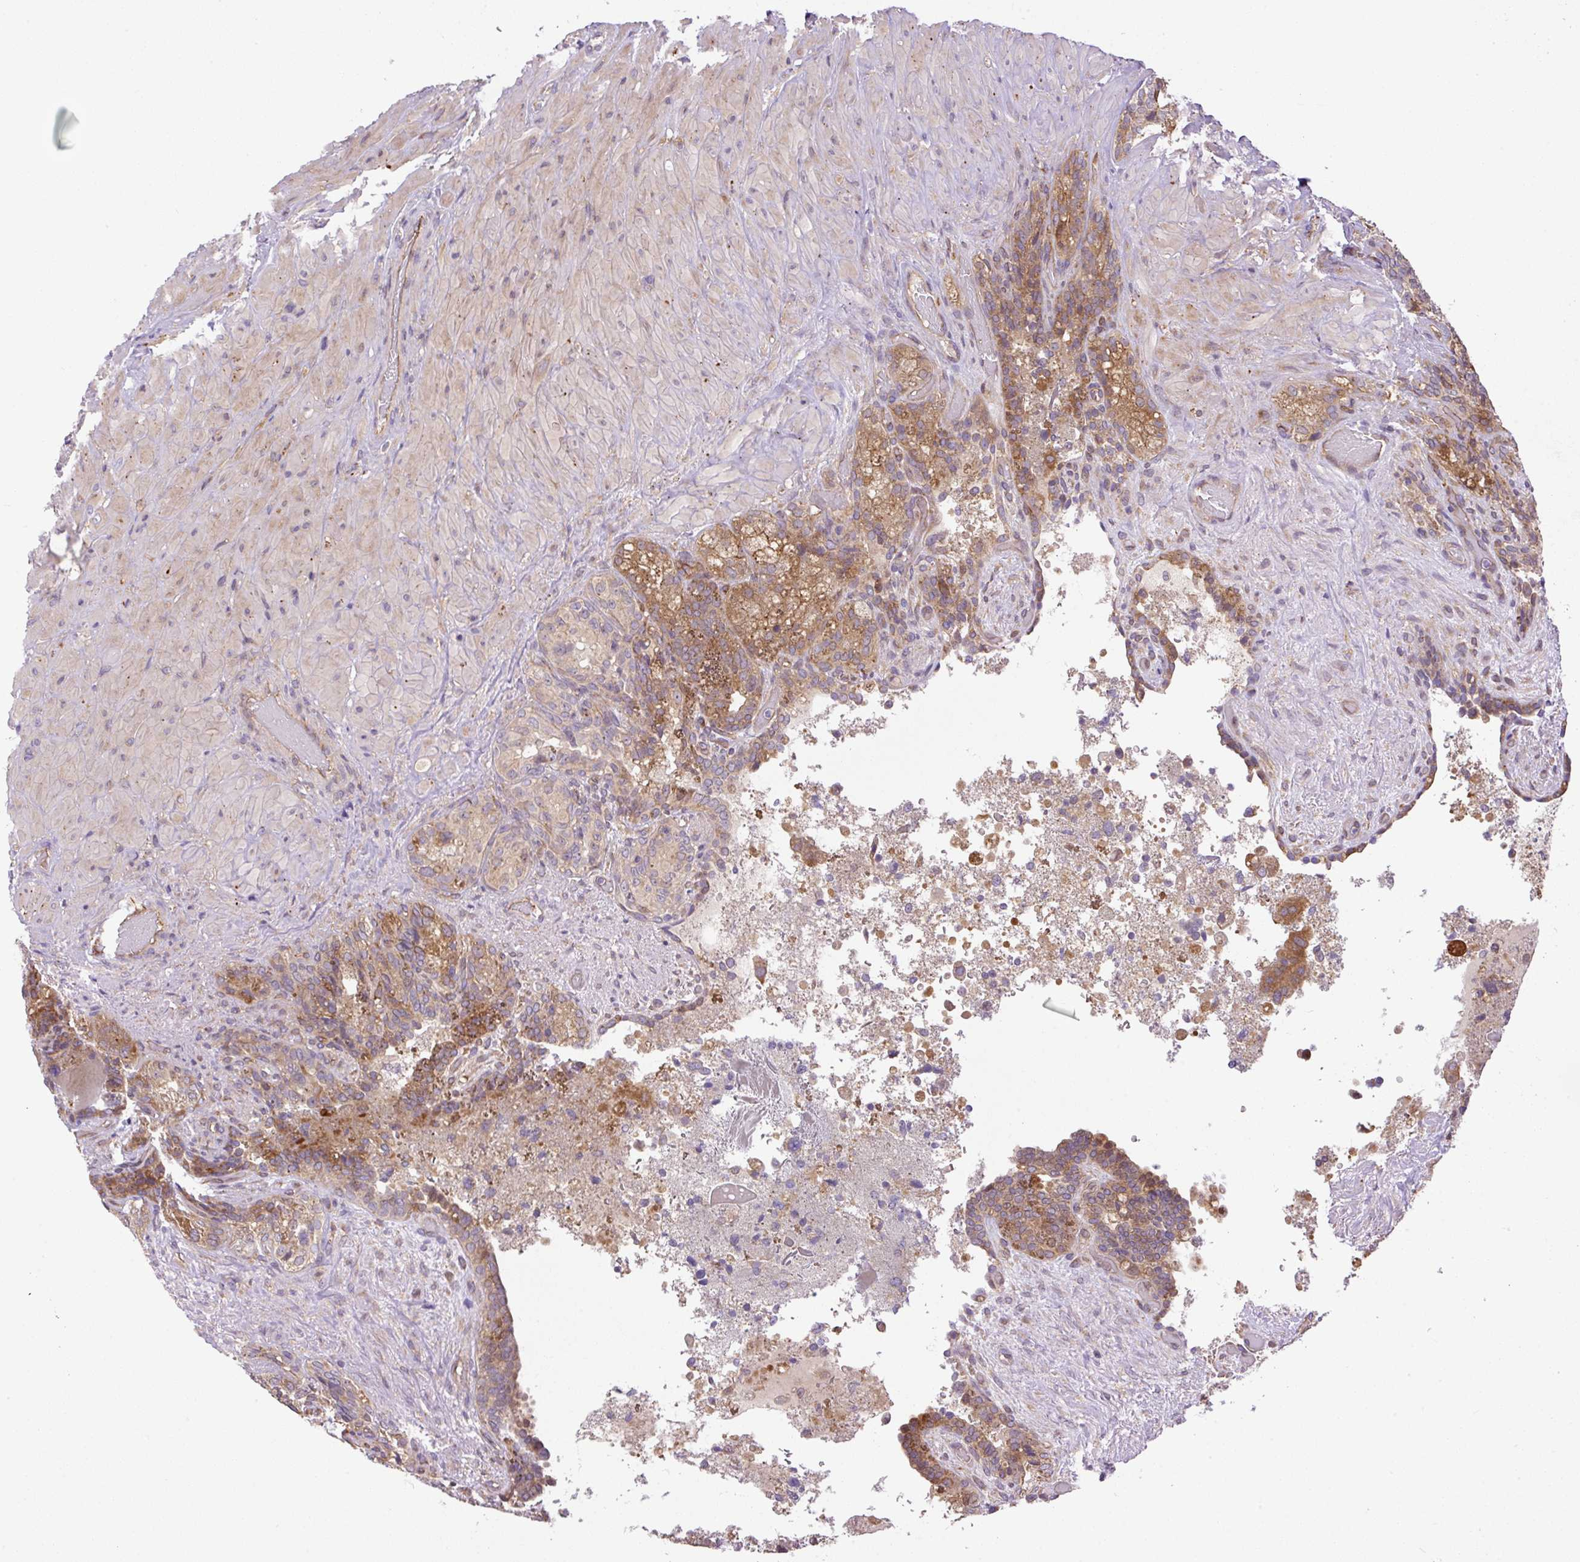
{"staining": {"intensity": "moderate", "quantity": "25%-75%", "location": "cytoplasmic/membranous"}, "tissue": "seminal vesicle", "cell_type": "Glandular cells", "image_type": "normal", "snomed": [{"axis": "morphology", "description": "Normal tissue, NOS"}, {"axis": "topography", "description": "Seminal veicle"}], "caption": "IHC staining of unremarkable seminal vesicle, which displays medium levels of moderate cytoplasmic/membranous expression in about 25%-75% of glandular cells indicating moderate cytoplasmic/membranous protein expression. The staining was performed using DAB (brown) for protein detection and nuclei were counterstained in hematoxylin (blue).", "gene": "PPME1", "patient": {"sex": "male", "age": 69}}